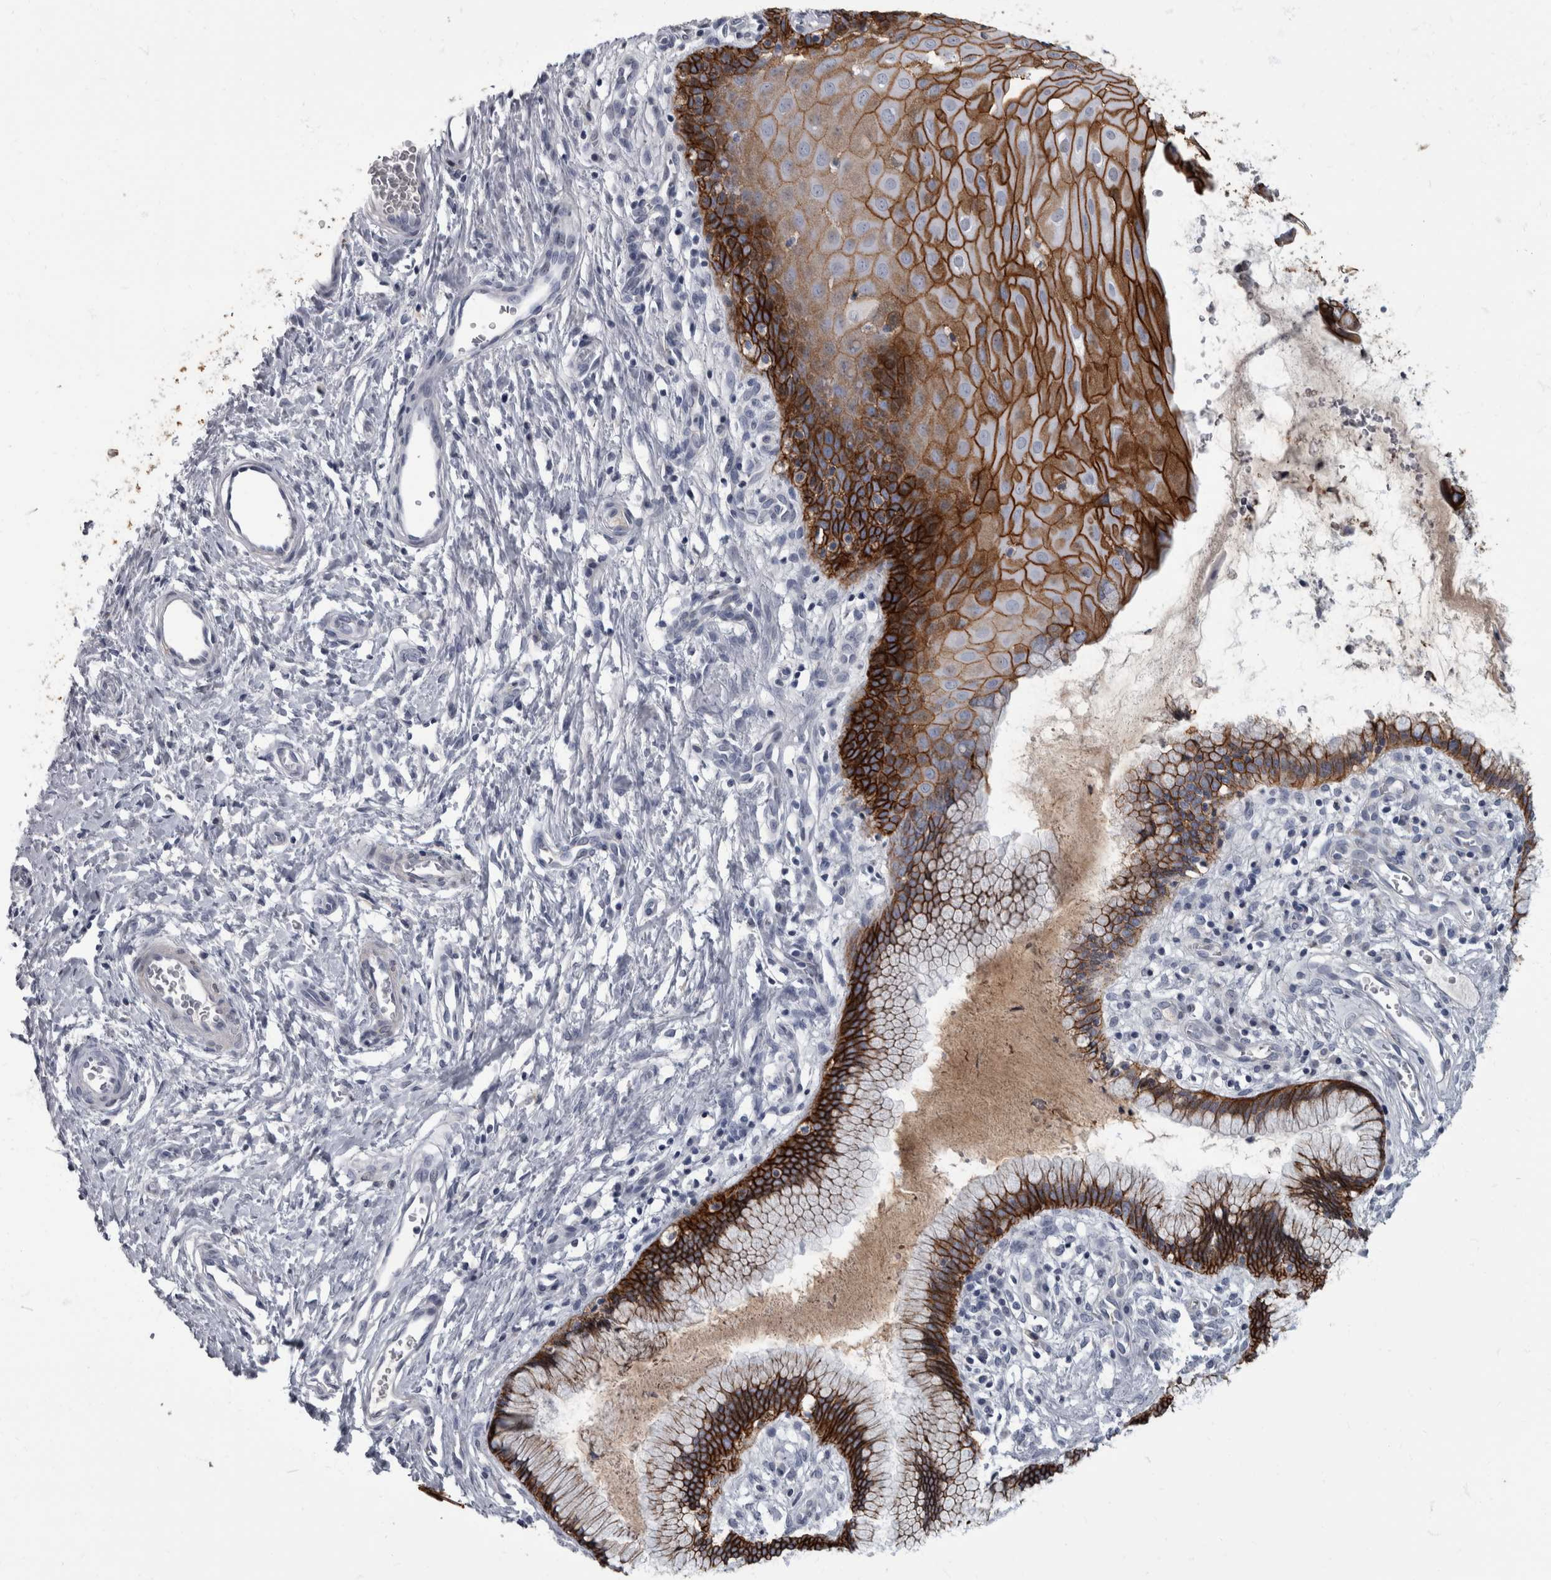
{"staining": {"intensity": "strong", "quantity": ">75%", "location": "cytoplasmic/membranous"}, "tissue": "cervix", "cell_type": "Glandular cells", "image_type": "normal", "snomed": [{"axis": "morphology", "description": "Normal tissue, NOS"}, {"axis": "topography", "description": "Cervix"}], "caption": "Immunohistochemistry (IHC) photomicrograph of normal cervix: human cervix stained using immunohistochemistry exhibits high levels of strong protein expression localized specifically in the cytoplasmic/membranous of glandular cells, appearing as a cytoplasmic/membranous brown color.", "gene": "DSG2", "patient": {"sex": "female", "age": 75}}